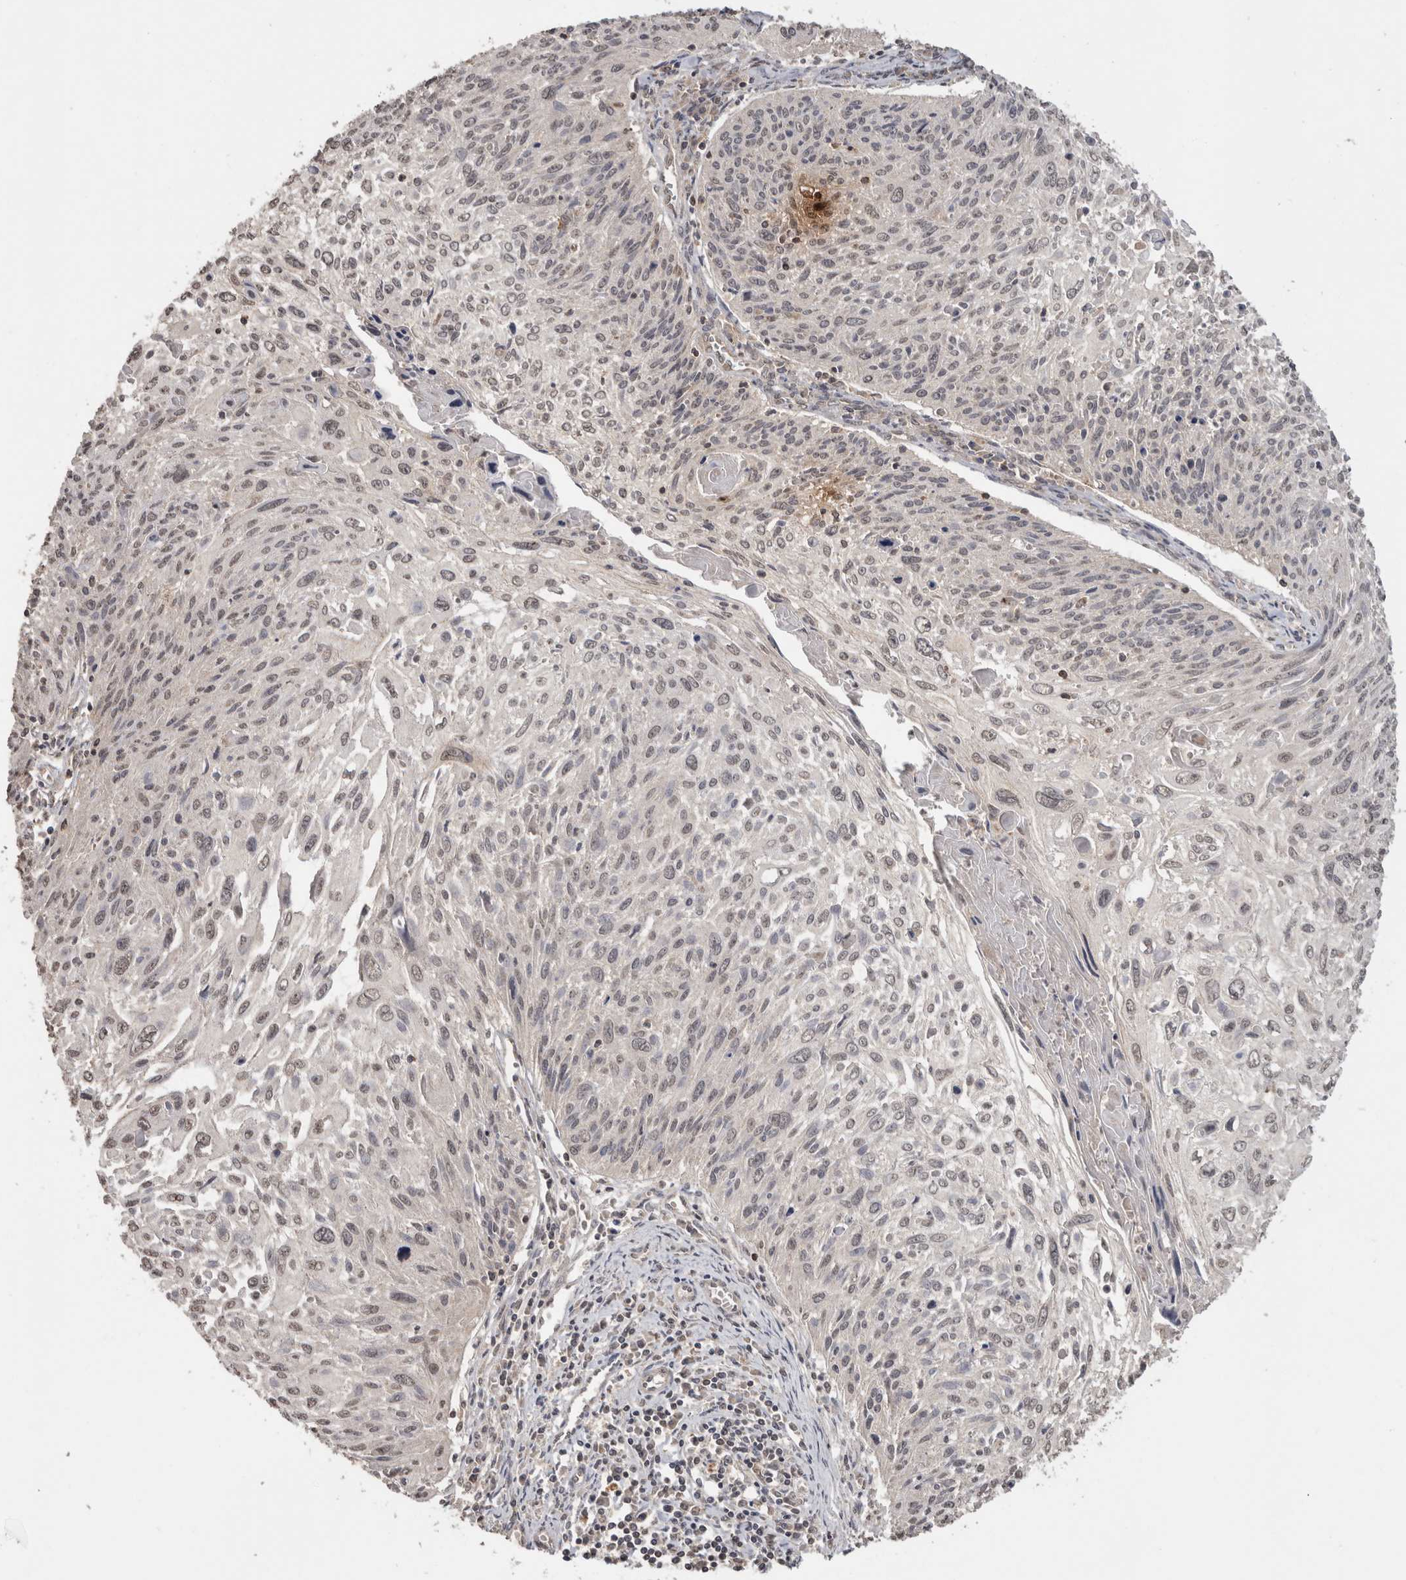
{"staining": {"intensity": "weak", "quantity": "<25%", "location": "cytoplasmic/membranous"}, "tissue": "cervical cancer", "cell_type": "Tumor cells", "image_type": "cancer", "snomed": [{"axis": "morphology", "description": "Squamous cell carcinoma, NOS"}, {"axis": "topography", "description": "Cervix"}], "caption": "Cervical cancer (squamous cell carcinoma) was stained to show a protein in brown. There is no significant staining in tumor cells.", "gene": "HMOX2", "patient": {"sex": "female", "age": 51}}